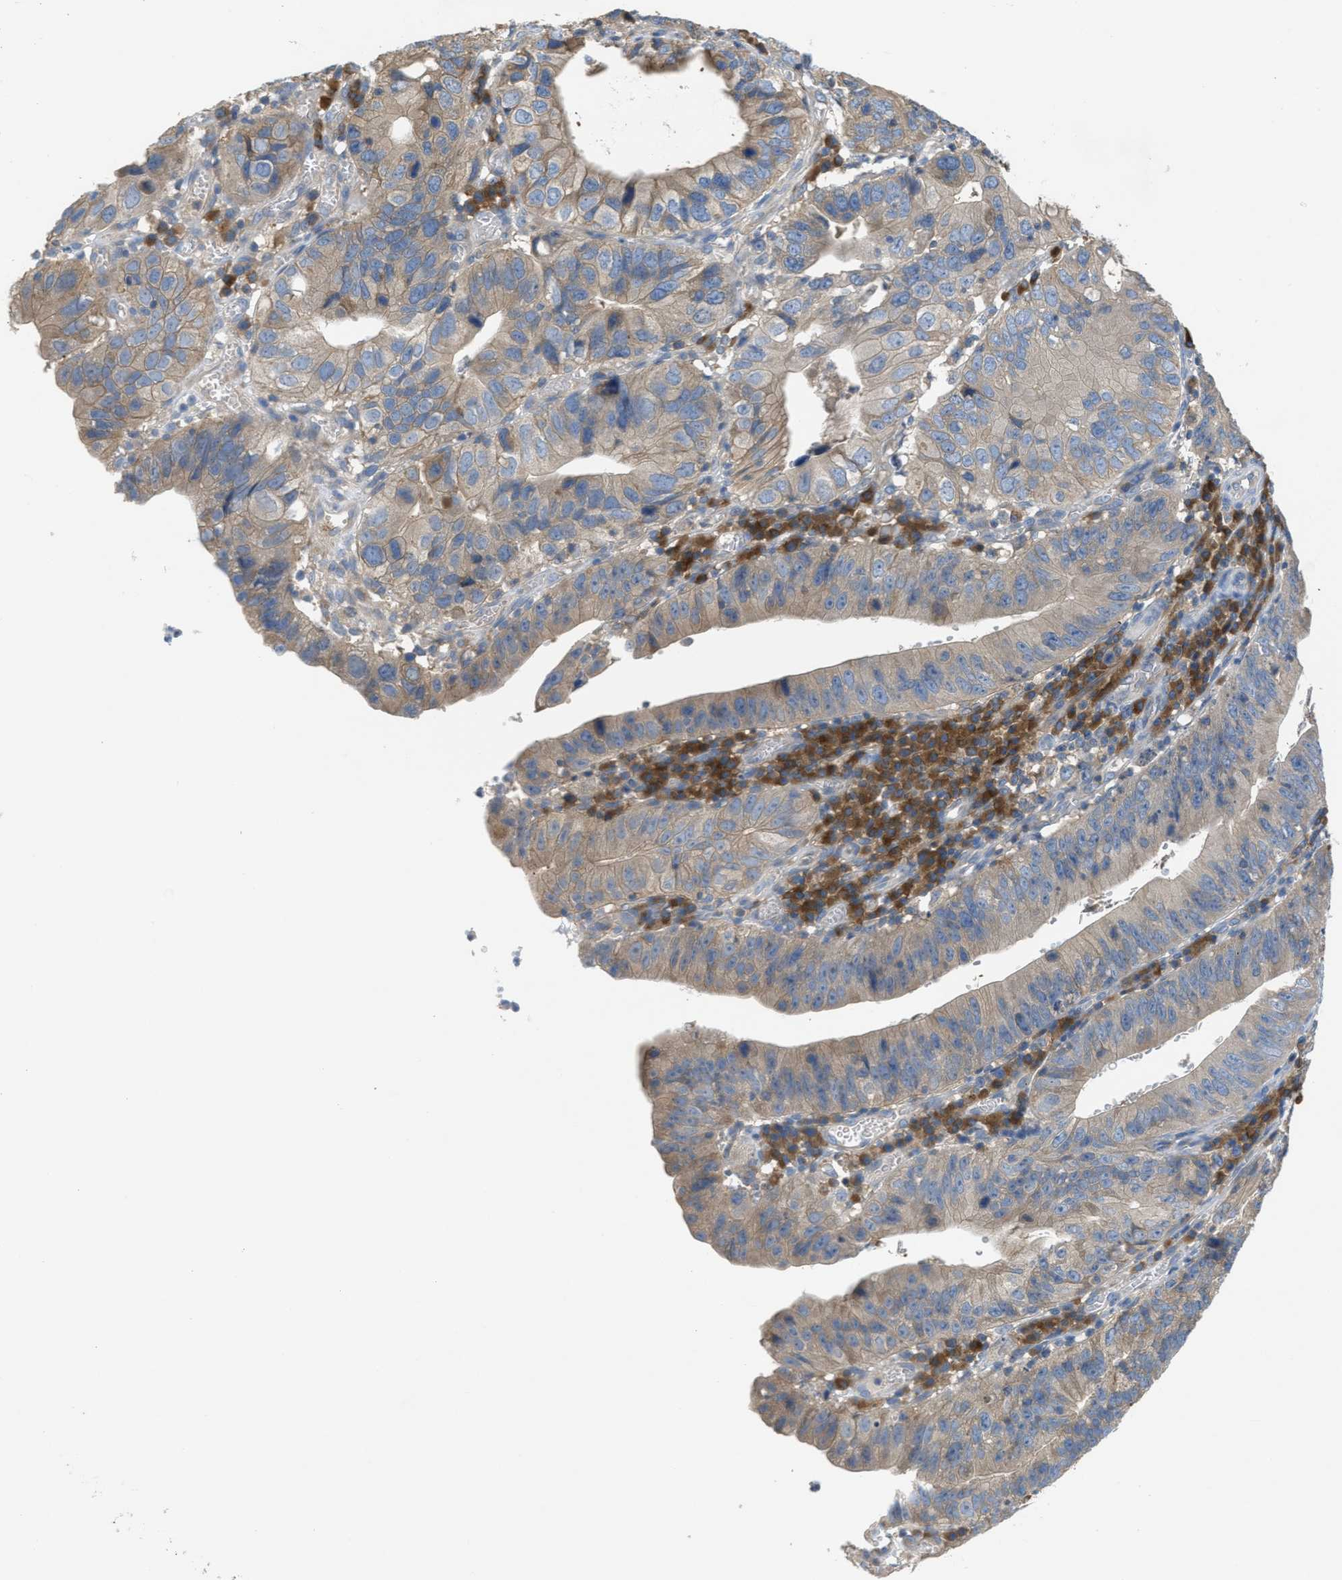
{"staining": {"intensity": "weak", "quantity": ">75%", "location": "cytoplasmic/membranous"}, "tissue": "stomach cancer", "cell_type": "Tumor cells", "image_type": "cancer", "snomed": [{"axis": "morphology", "description": "Adenocarcinoma, NOS"}, {"axis": "topography", "description": "Stomach"}], "caption": "This histopathology image shows immunohistochemistry (IHC) staining of human stomach cancer (adenocarcinoma), with low weak cytoplasmic/membranous staining in about >75% of tumor cells.", "gene": "UBA5", "patient": {"sex": "male", "age": 59}}